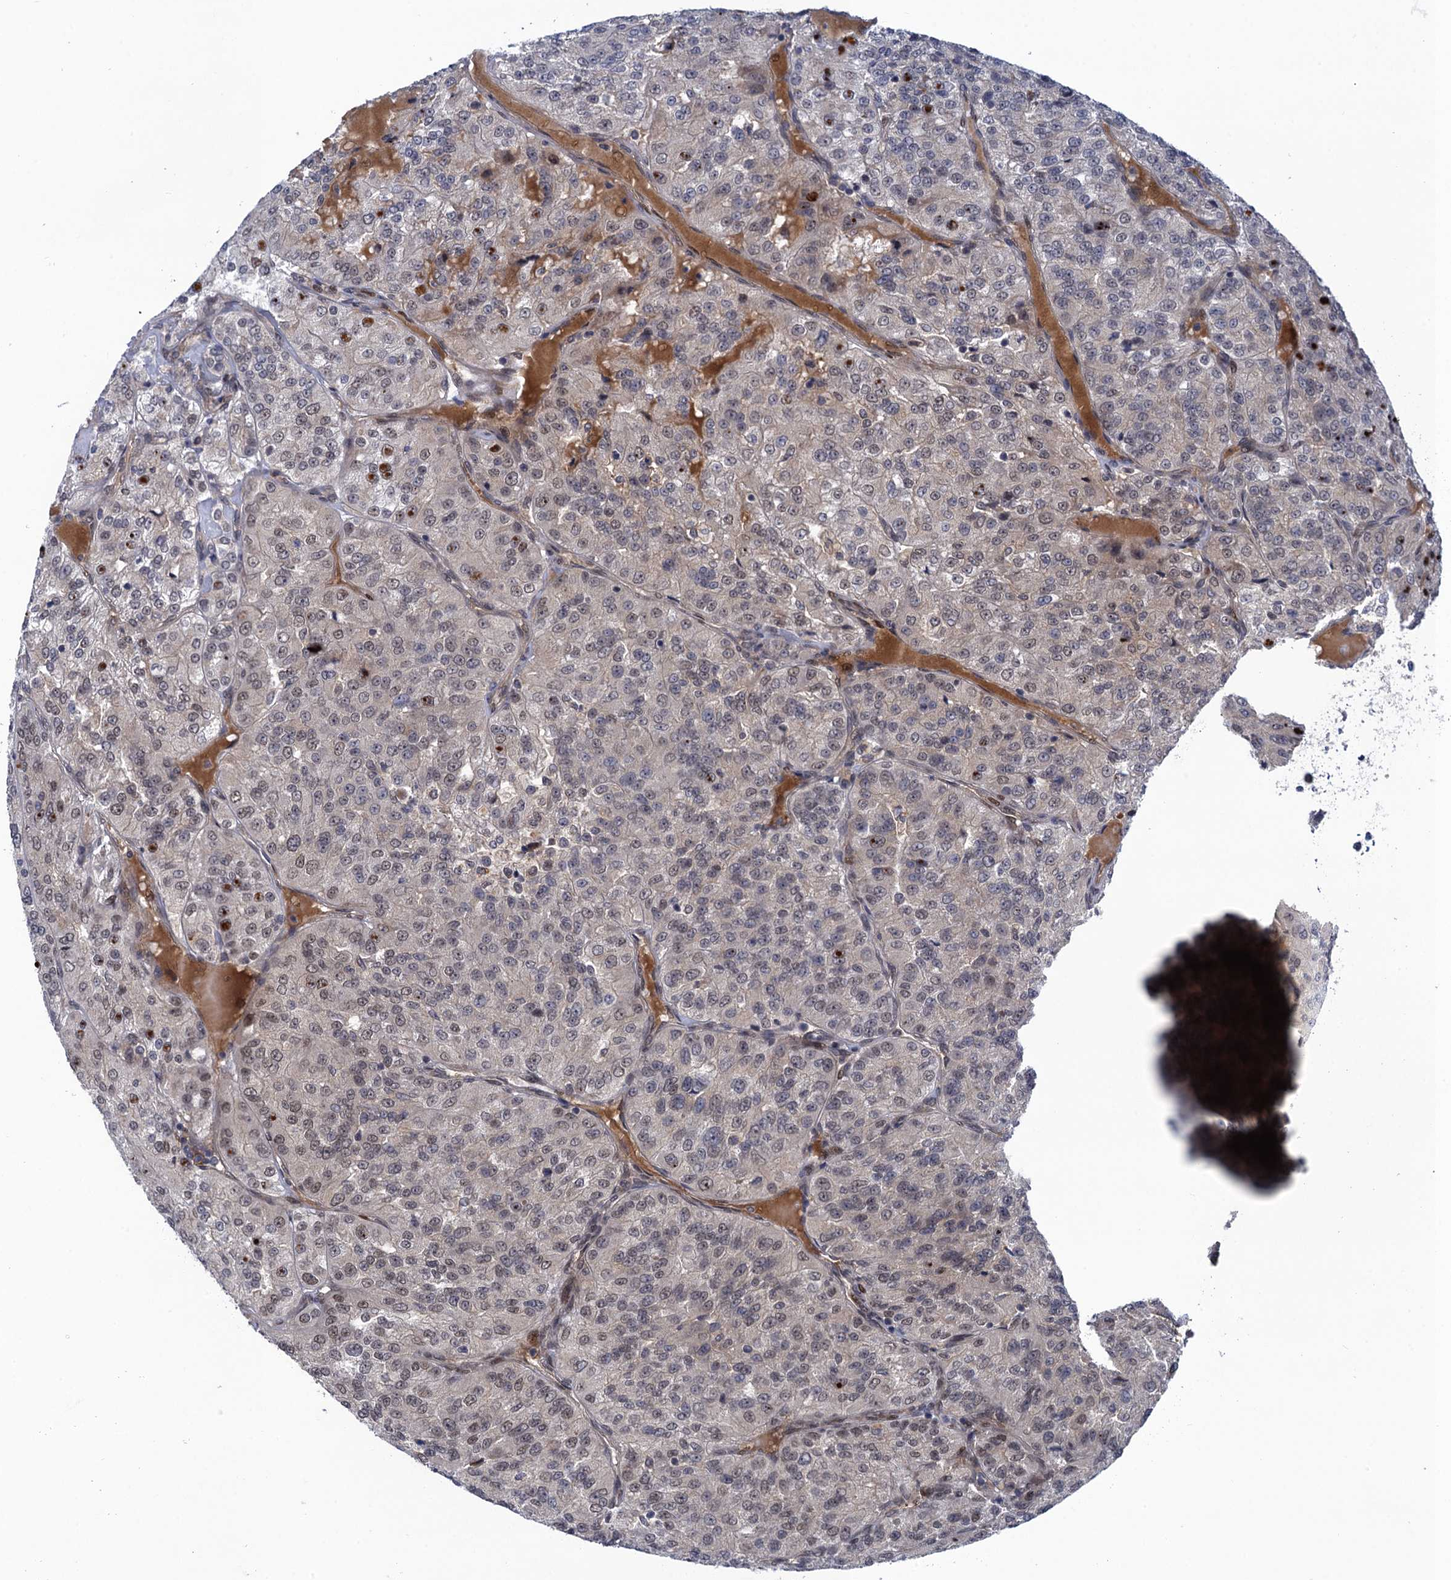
{"staining": {"intensity": "moderate", "quantity": "<25%", "location": "nuclear"}, "tissue": "renal cancer", "cell_type": "Tumor cells", "image_type": "cancer", "snomed": [{"axis": "morphology", "description": "Adenocarcinoma, NOS"}, {"axis": "topography", "description": "Kidney"}], "caption": "Protein analysis of renal cancer (adenocarcinoma) tissue demonstrates moderate nuclear staining in approximately <25% of tumor cells.", "gene": "NEK8", "patient": {"sex": "female", "age": 63}}